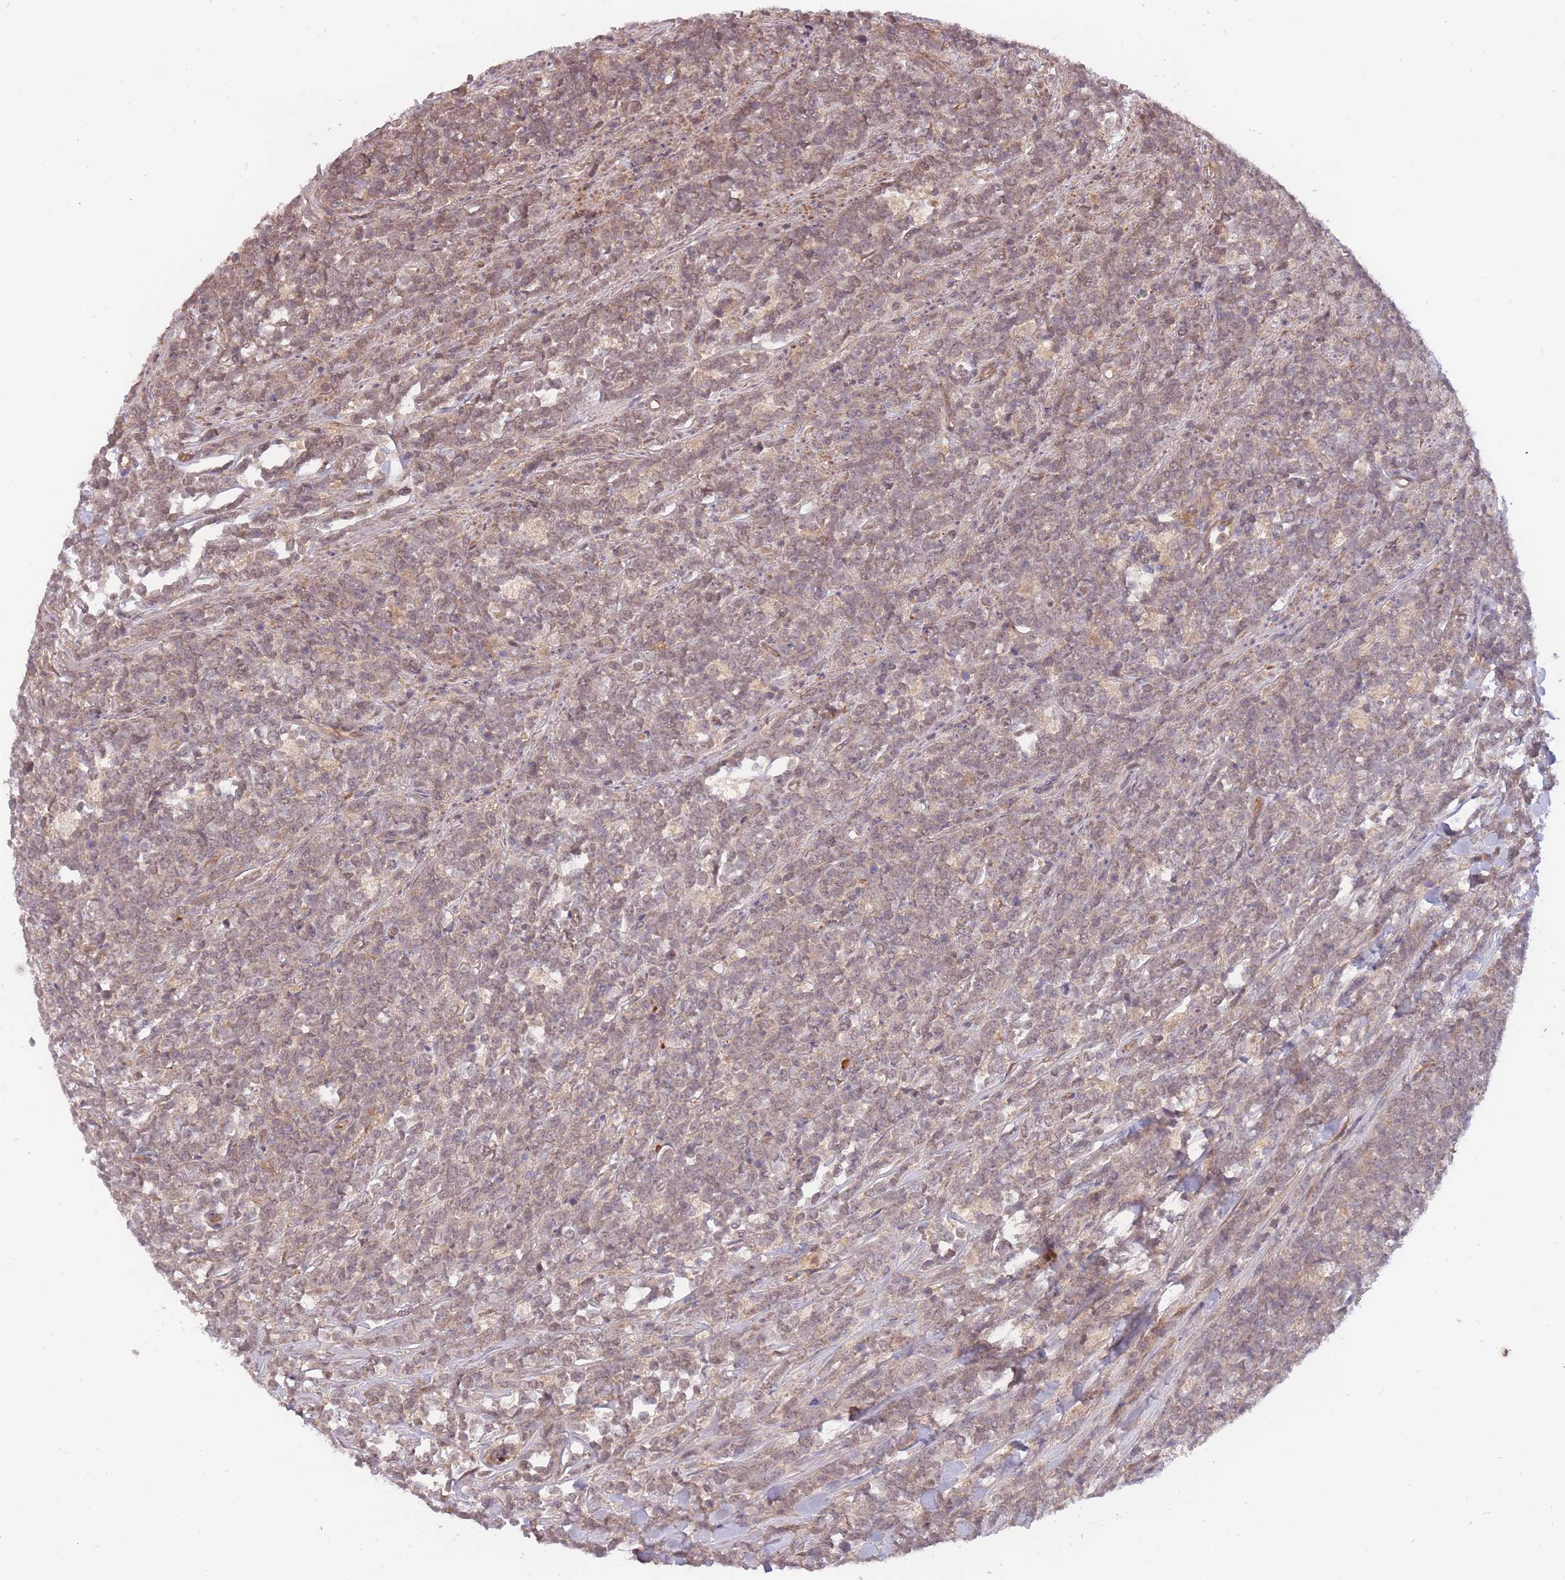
{"staining": {"intensity": "weak", "quantity": ">75%", "location": "cytoplasmic/membranous,nuclear"}, "tissue": "lymphoma", "cell_type": "Tumor cells", "image_type": "cancer", "snomed": [{"axis": "morphology", "description": "Malignant lymphoma, non-Hodgkin's type, High grade"}, {"axis": "topography", "description": "Small intestine"}, {"axis": "topography", "description": "Colon"}], "caption": "Immunohistochemical staining of human malignant lymphoma, non-Hodgkin's type (high-grade) reveals low levels of weak cytoplasmic/membranous and nuclear protein expression in approximately >75% of tumor cells.", "gene": "SMC6", "patient": {"sex": "male", "age": 8}}